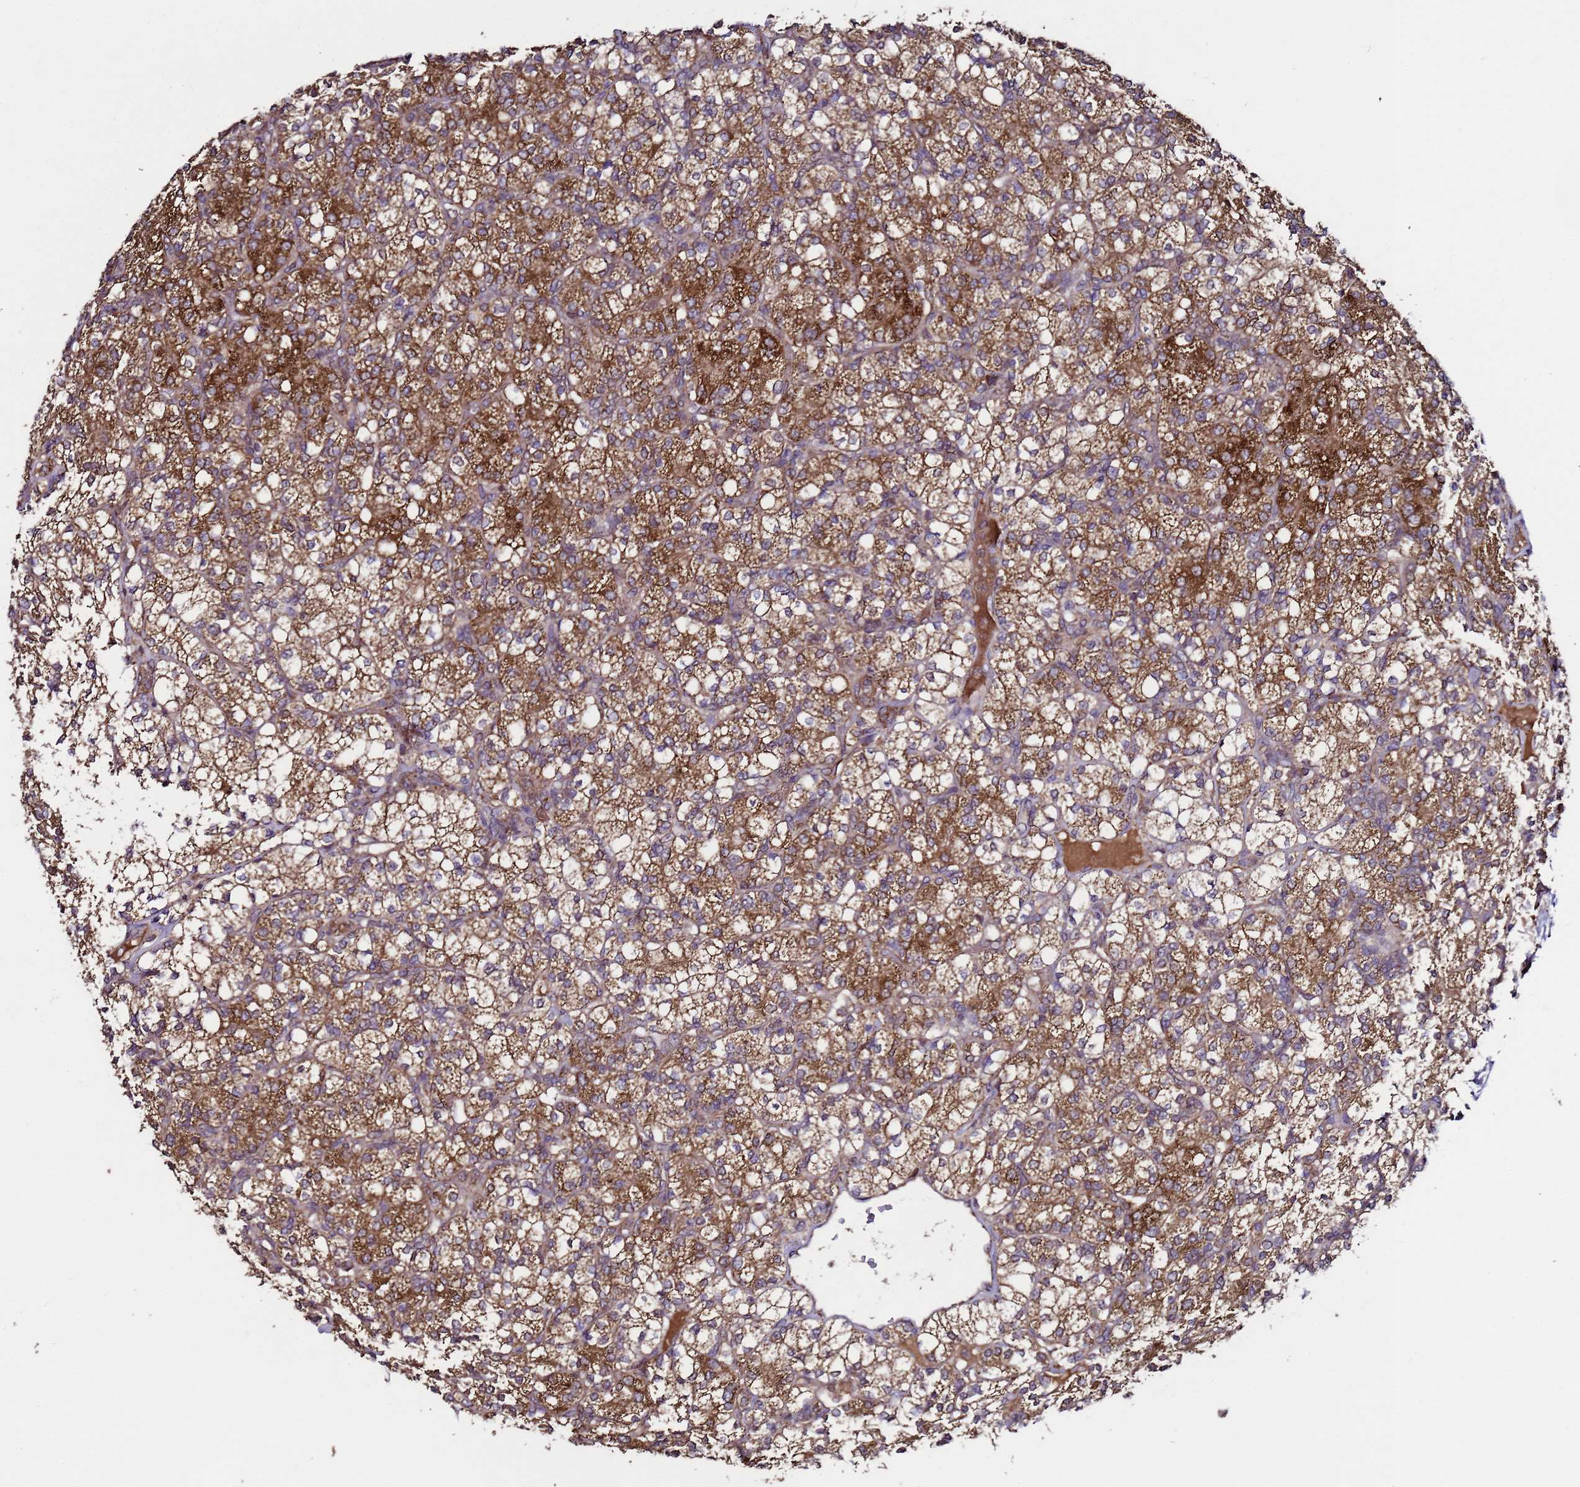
{"staining": {"intensity": "moderate", "quantity": ">75%", "location": "cytoplasmic/membranous"}, "tissue": "renal cancer", "cell_type": "Tumor cells", "image_type": "cancer", "snomed": [{"axis": "morphology", "description": "Adenocarcinoma, NOS"}, {"axis": "topography", "description": "Kidney"}], "caption": "IHC (DAB (3,3'-diaminobenzidine)) staining of renal cancer (adenocarcinoma) displays moderate cytoplasmic/membranous protein expression in about >75% of tumor cells.", "gene": "HSPBAP1", "patient": {"sex": "male", "age": 77}}